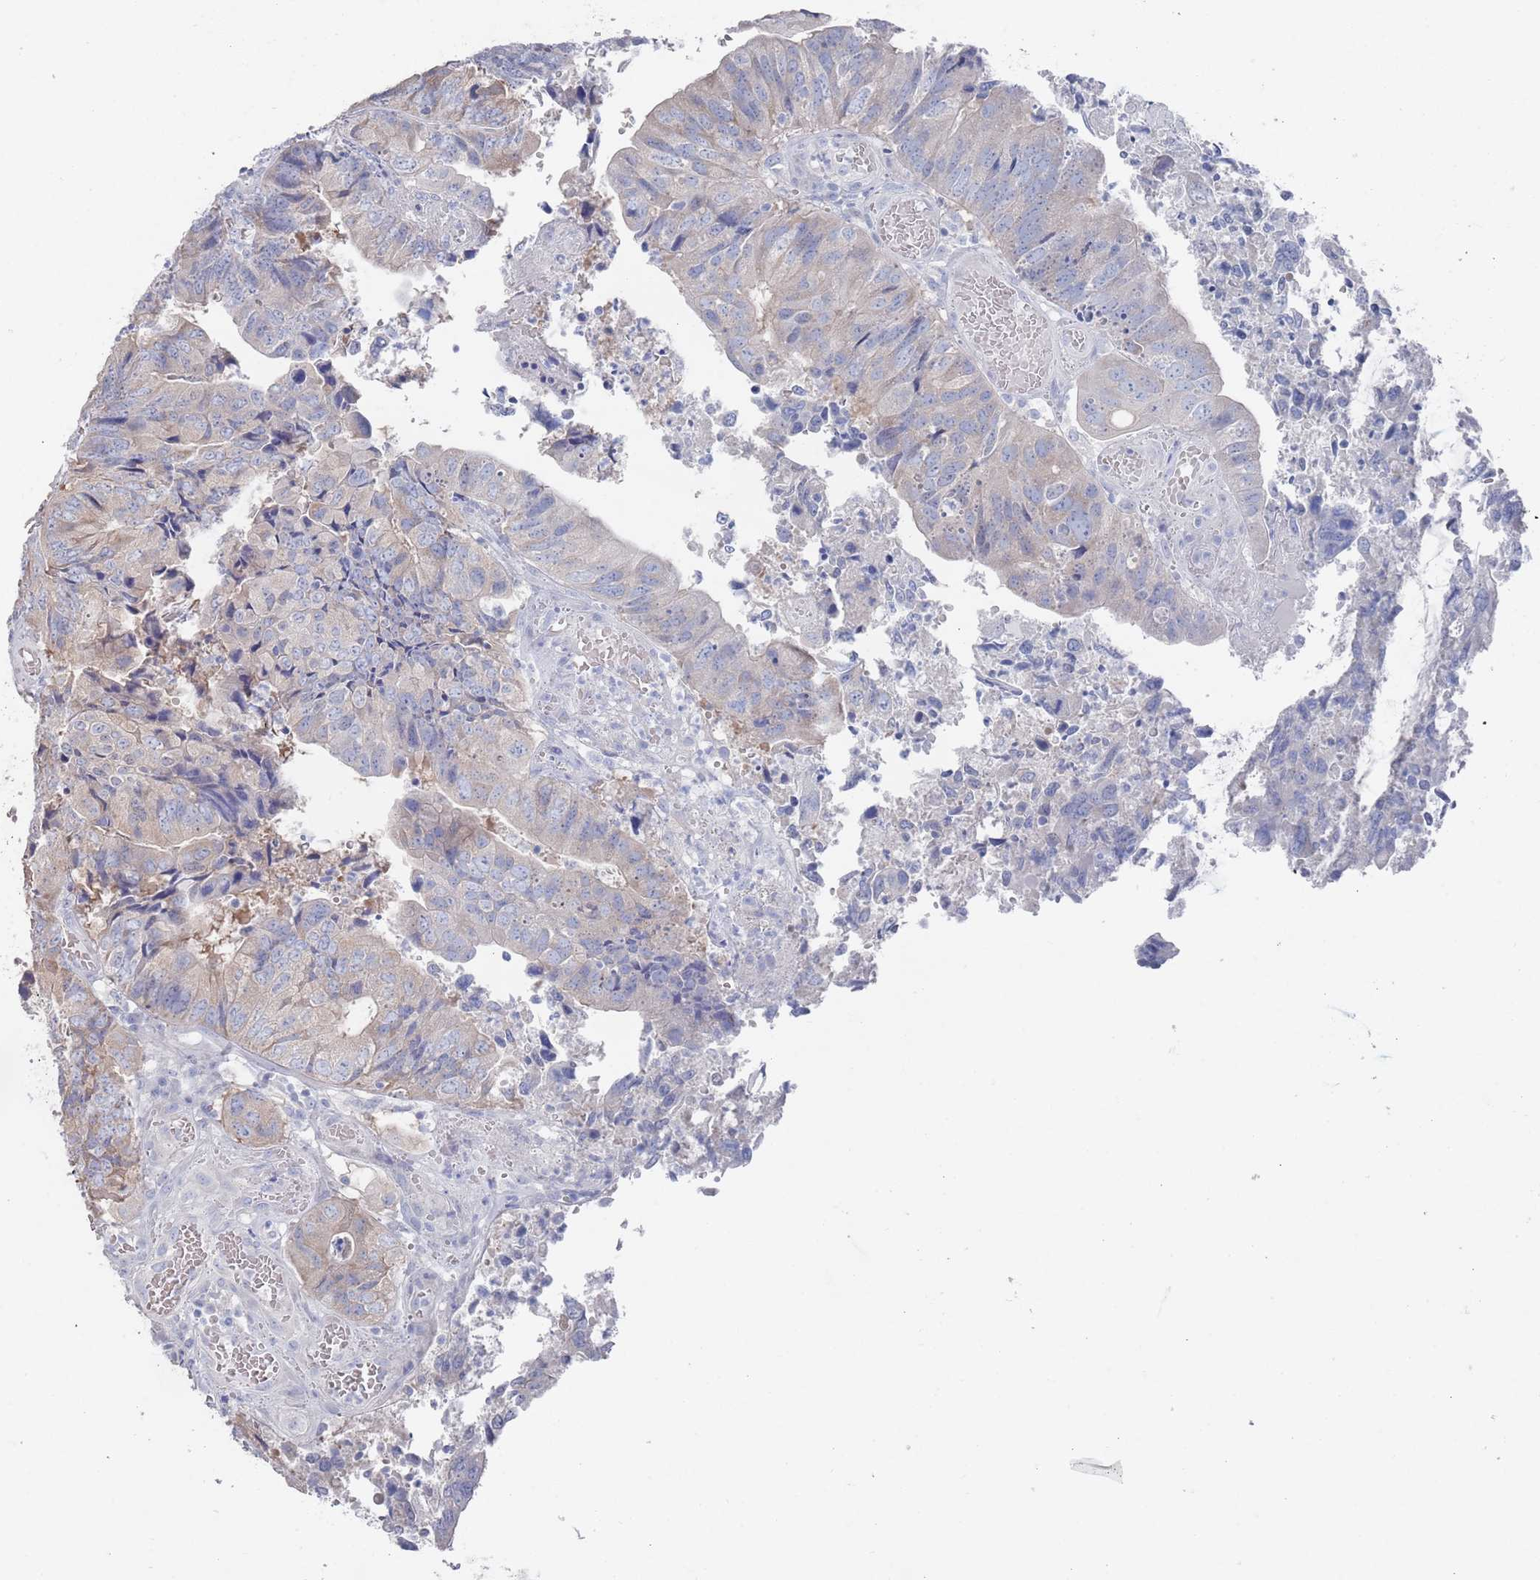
{"staining": {"intensity": "weak", "quantity": "<25%", "location": "cytoplasmic/membranous"}, "tissue": "colorectal cancer", "cell_type": "Tumor cells", "image_type": "cancer", "snomed": [{"axis": "morphology", "description": "Adenocarcinoma, NOS"}, {"axis": "topography", "description": "Colon"}], "caption": "A histopathology image of human colorectal cancer (adenocarcinoma) is negative for staining in tumor cells. (Immunohistochemistry, brightfield microscopy, high magnification).", "gene": "TMCO3", "patient": {"sex": "female", "age": 67}}